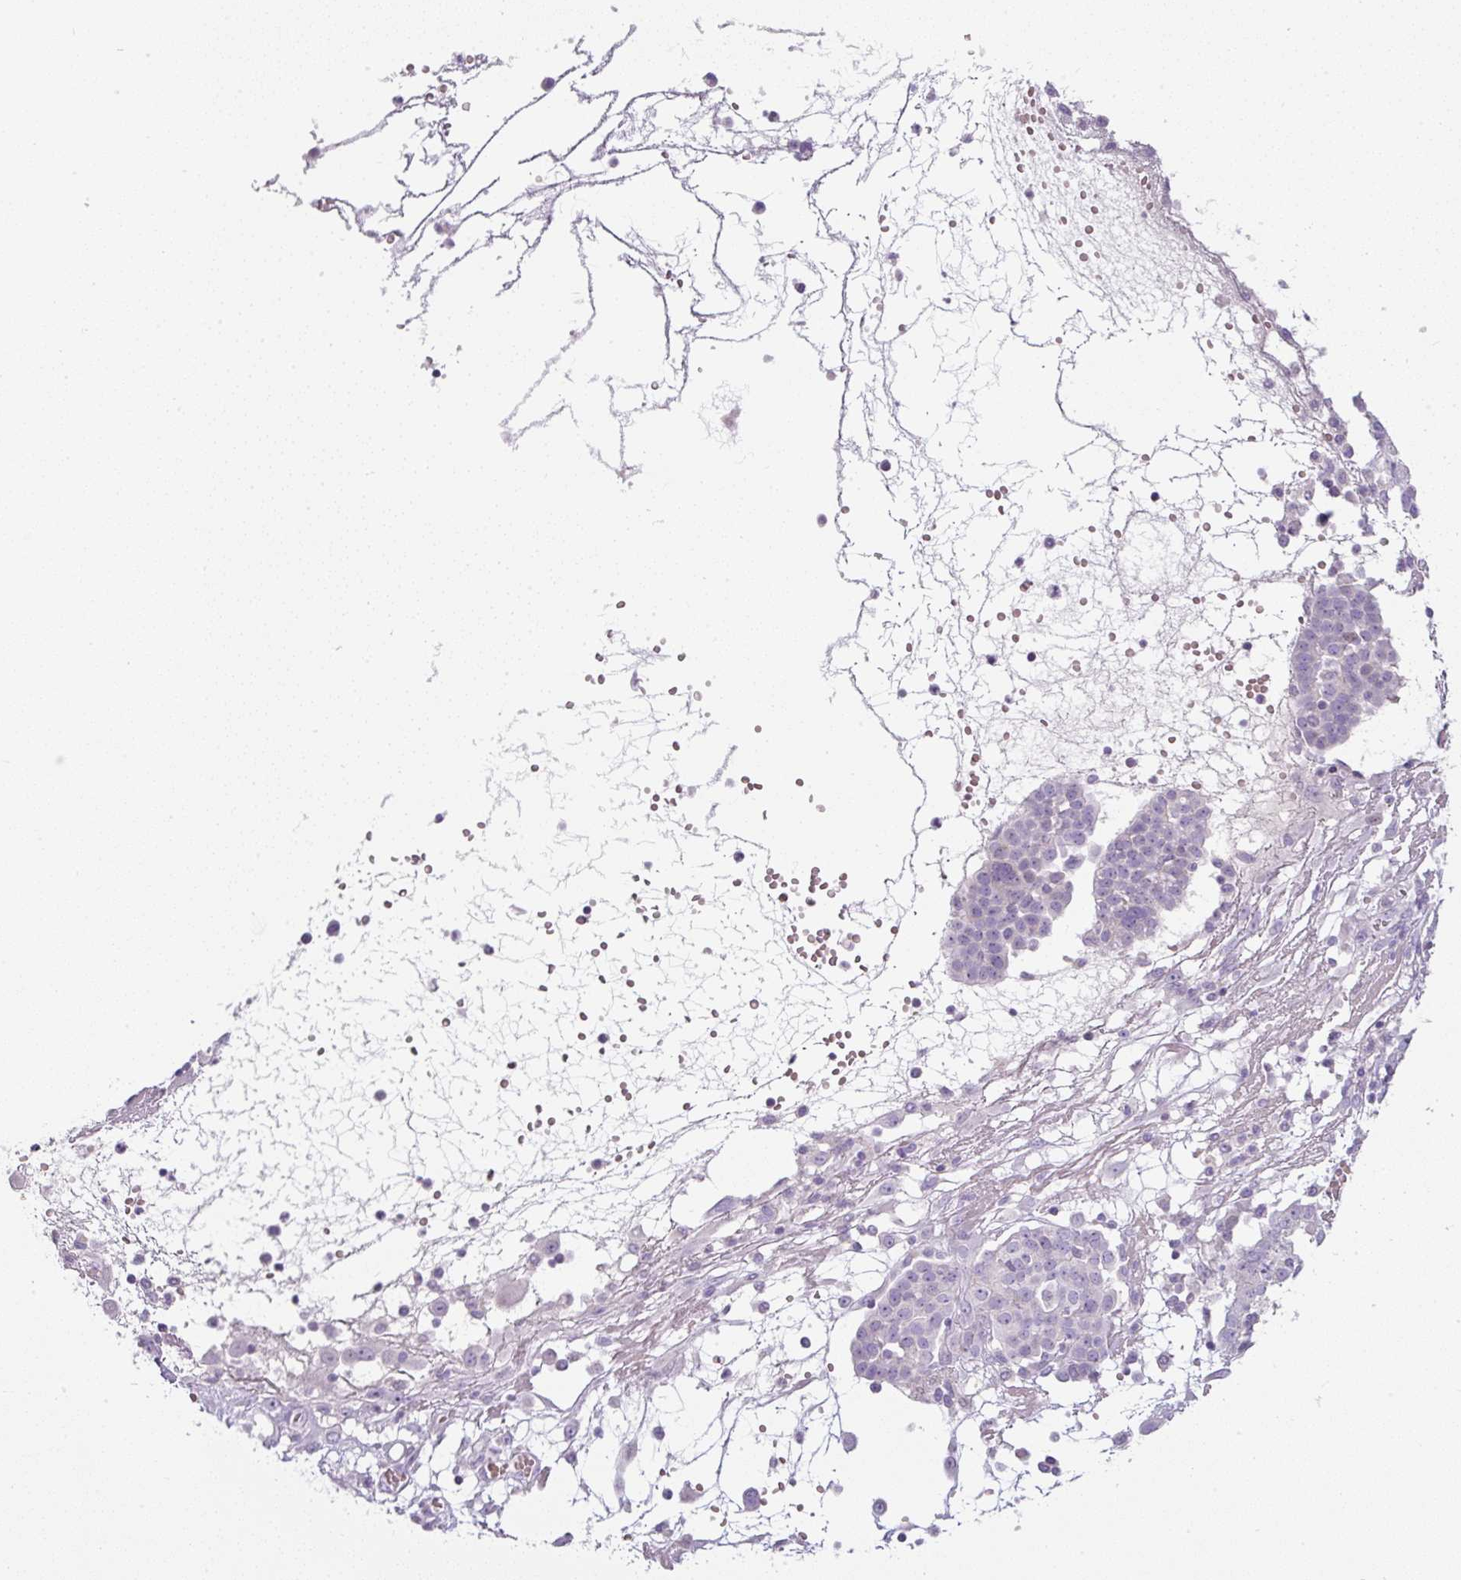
{"staining": {"intensity": "negative", "quantity": "none", "location": "none"}, "tissue": "ovarian cancer", "cell_type": "Tumor cells", "image_type": "cancer", "snomed": [{"axis": "morphology", "description": "Cystadenocarcinoma, serous, NOS"}, {"axis": "topography", "description": "Soft tissue"}, {"axis": "topography", "description": "Ovary"}], "caption": "Tumor cells are negative for brown protein staining in ovarian cancer.", "gene": "FGFBP3", "patient": {"sex": "female", "age": 57}}